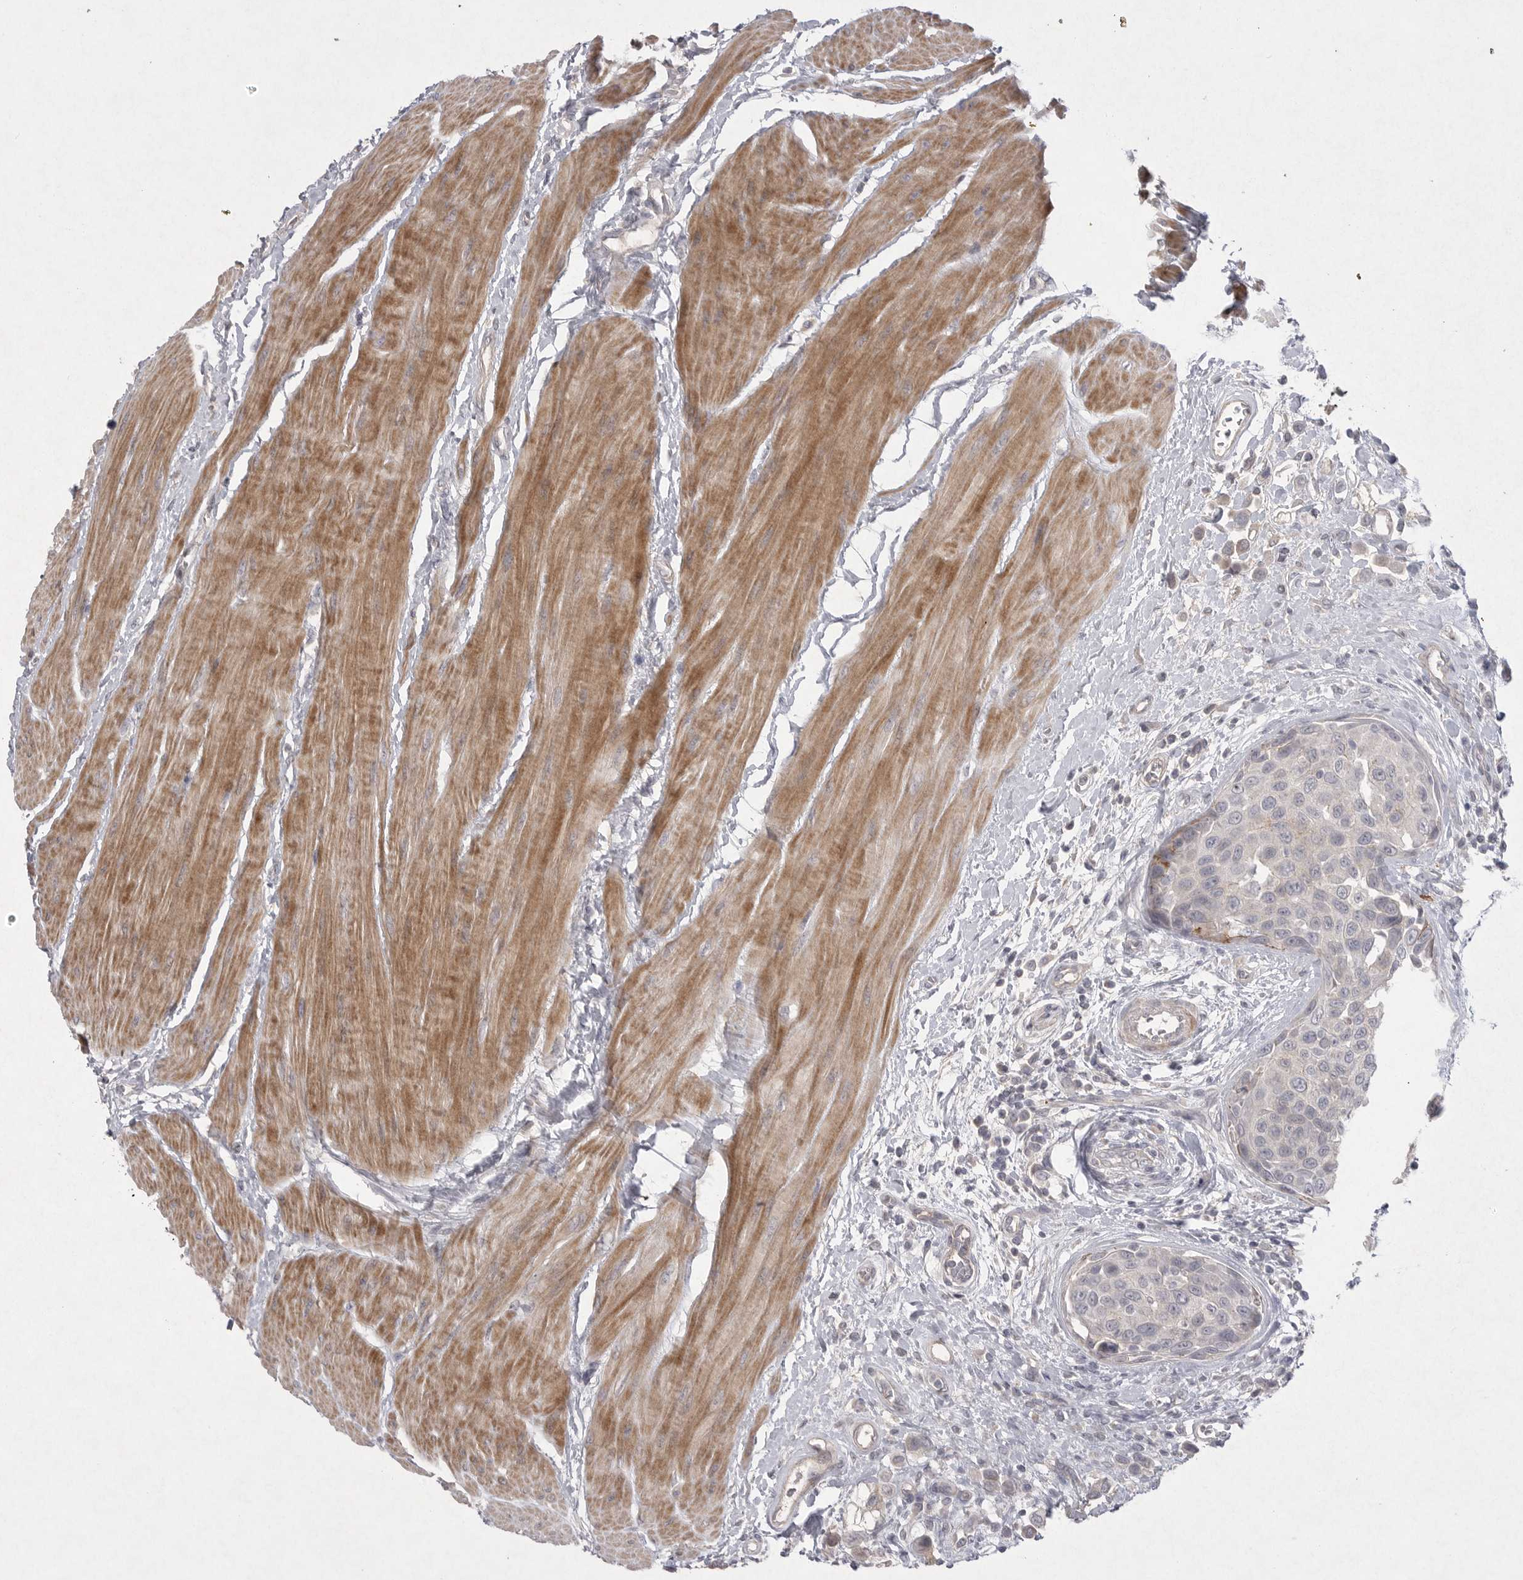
{"staining": {"intensity": "weak", "quantity": "<25%", "location": "cytoplasmic/membranous"}, "tissue": "urothelial cancer", "cell_type": "Tumor cells", "image_type": "cancer", "snomed": [{"axis": "morphology", "description": "Urothelial carcinoma, High grade"}, {"axis": "topography", "description": "Urinary bladder"}], "caption": "Image shows no significant protein positivity in tumor cells of urothelial cancer. Nuclei are stained in blue.", "gene": "VANGL2", "patient": {"sex": "male", "age": 50}}